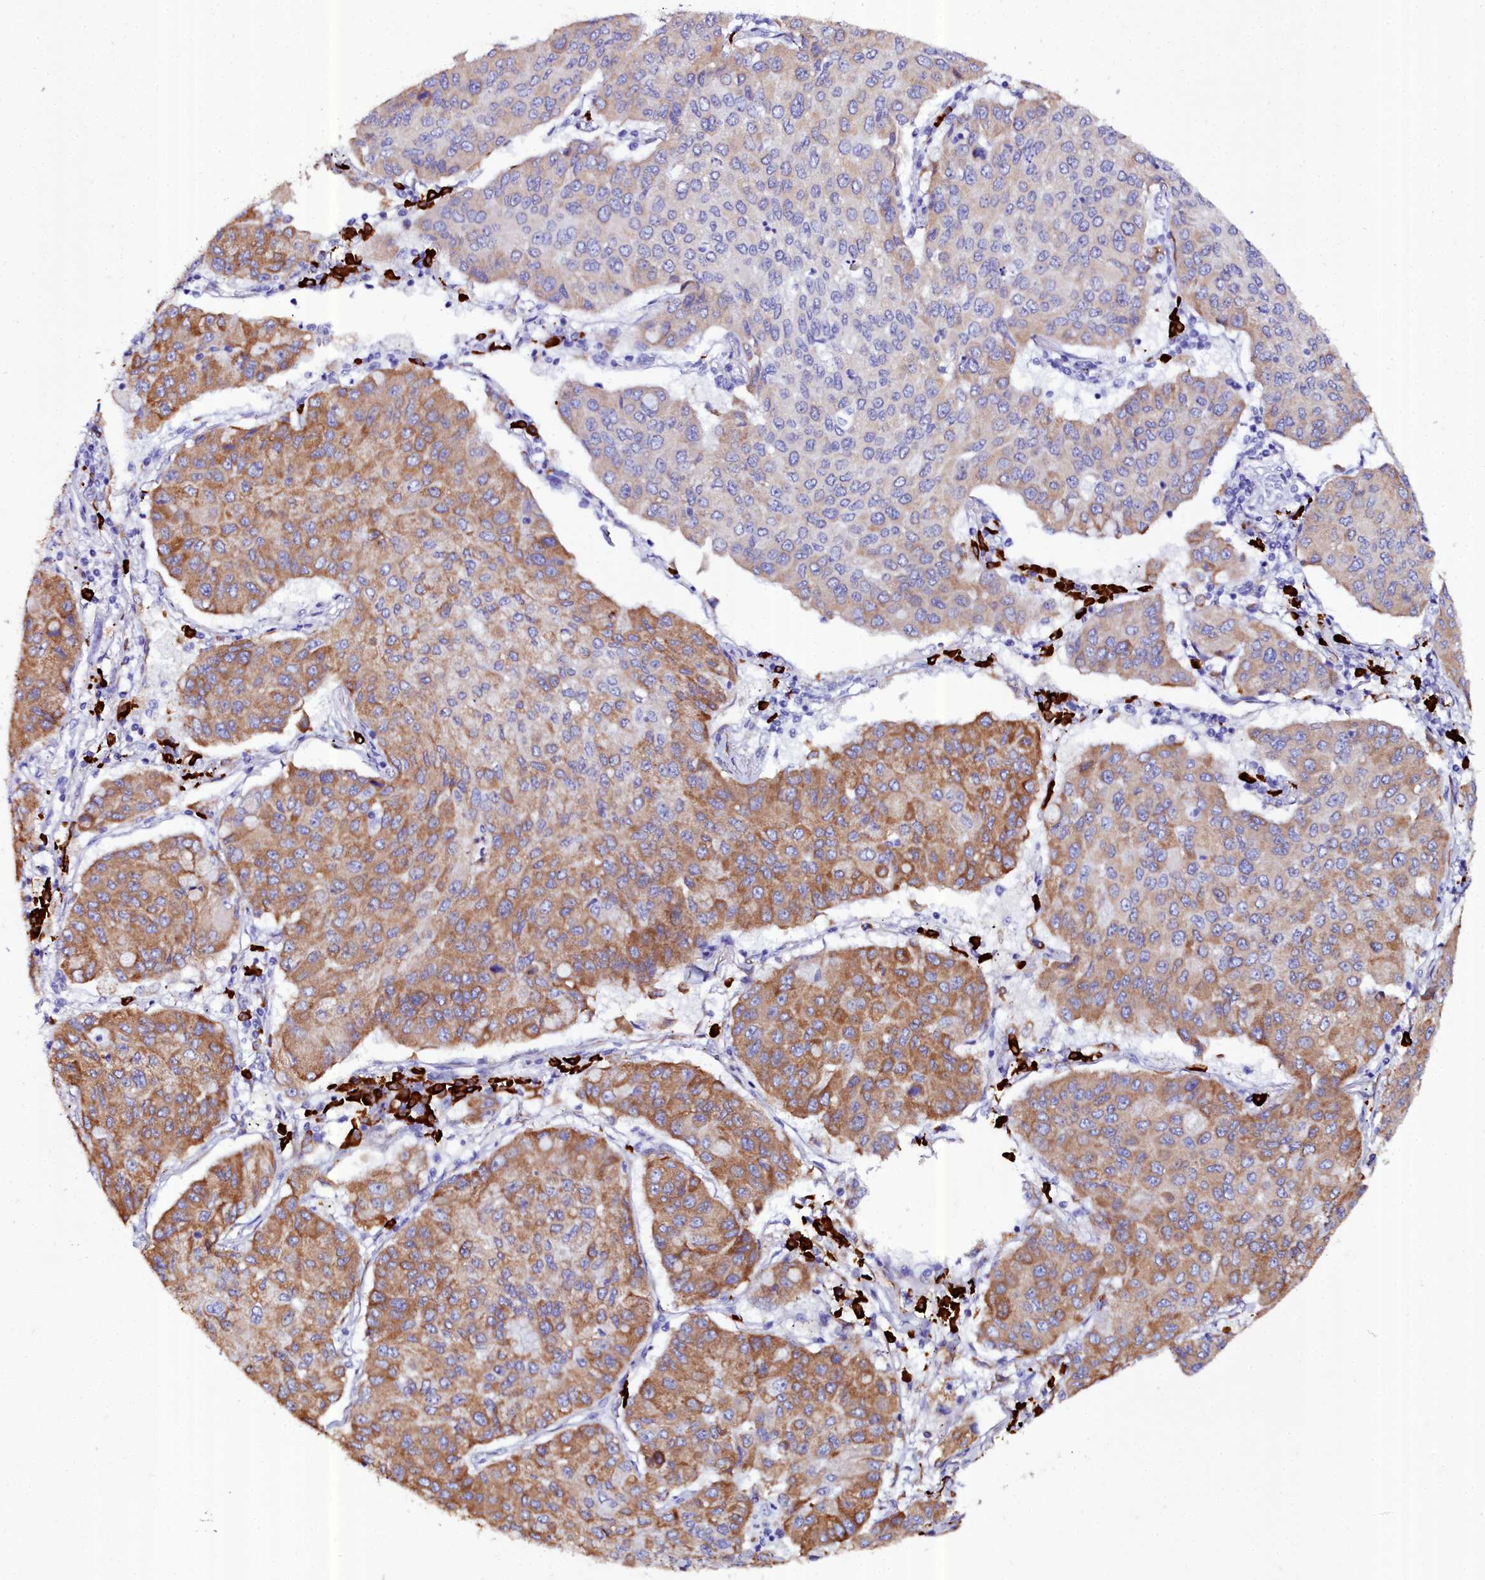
{"staining": {"intensity": "moderate", "quantity": "25%-75%", "location": "cytoplasmic/membranous"}, "tissue": "lung cancer", "cell_type": "Tumor cells", "image_type": "cancer", "snomed": [{"axis": "morphology", "description": "Squamous cell carcinoma, NOS"}, {"axis": "topography", "description": "Lung"}], "caption": "This image demonstrates immunohistochemistry staining of human lung cancer (squamous cell carcinoma), with medium moderate cytoplasmic/membranous expression in about 25%-75% of tumor cells.", "gene": "TXNDC5", "patient": {"sex": "male", "age": 74}}